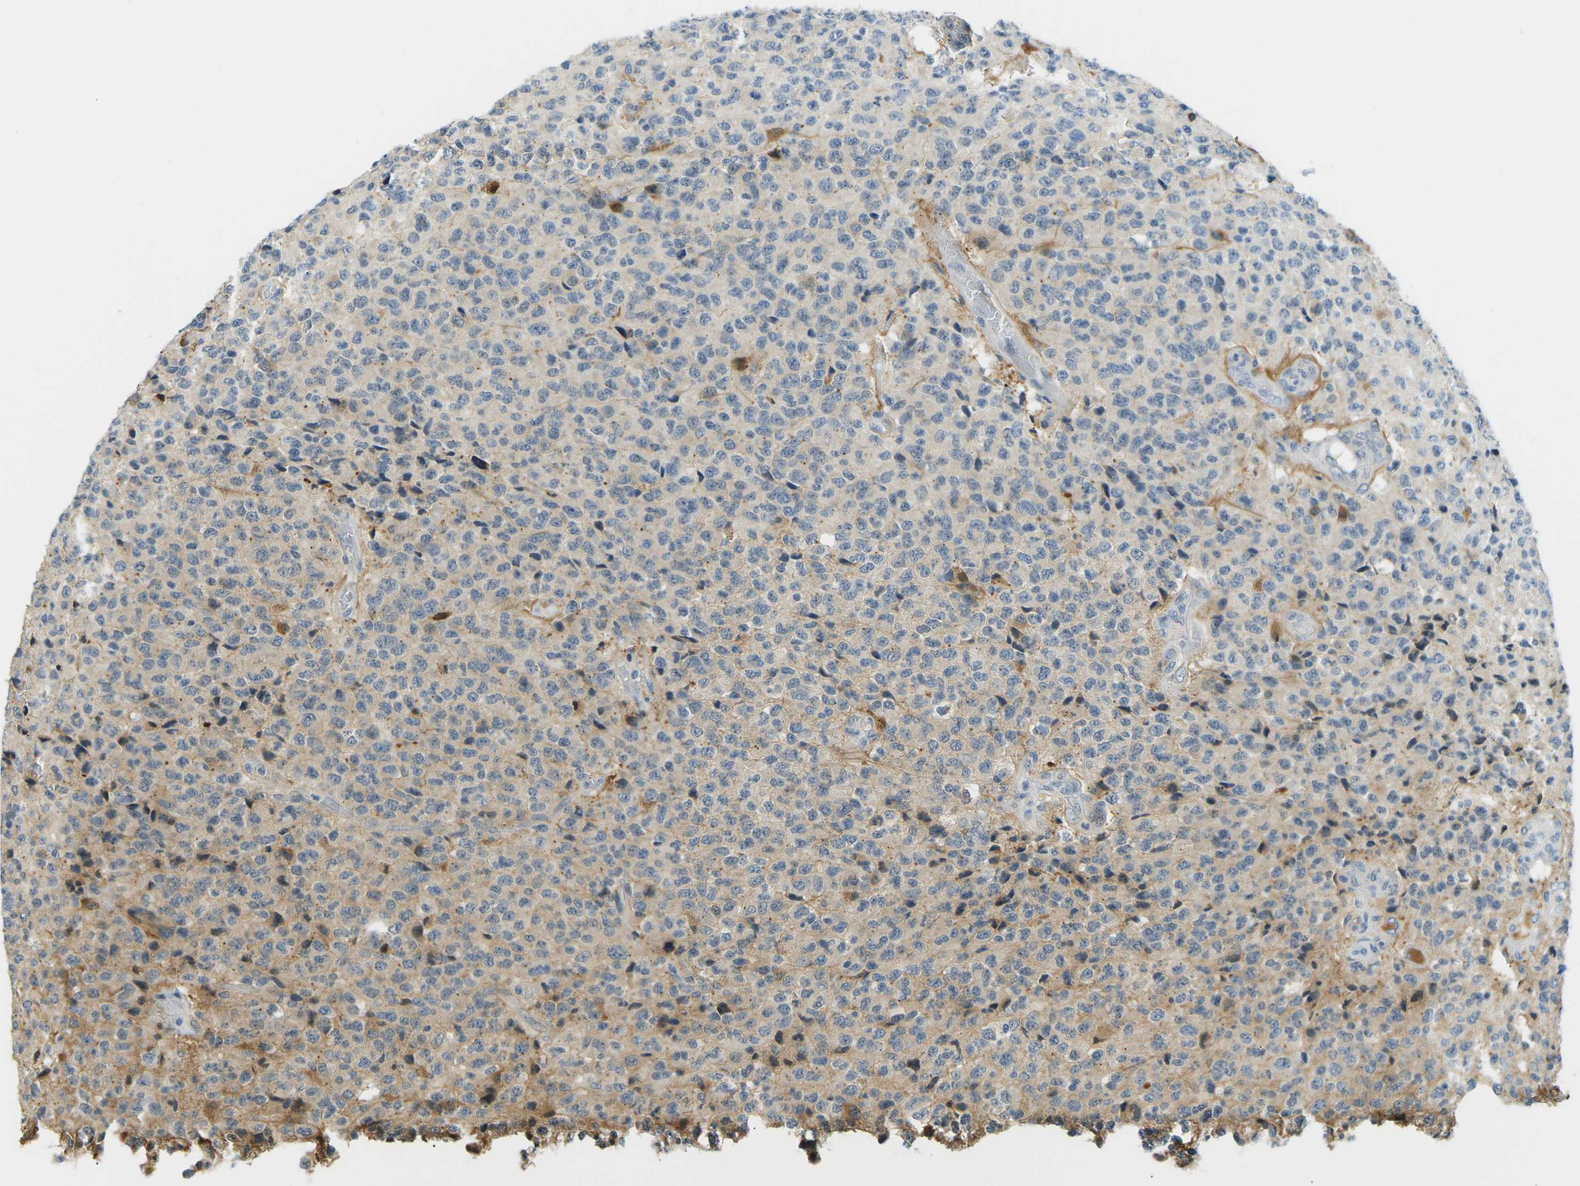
{"staining": {"intensity": "moderate", "quantity": "25%-75%", "location": "cytoplasmic/membranous"}, "tissue": "glioma", "cell_type": "Tumor cells", "image_type": "cancer", "snomed": [{"axis": "morphology", "description": "Glioma, malignant, High grade"}, {"axis": "topography", "description": "pancreas cauda"}], "caption": "Protein expression analysis of human malignant glioma (high-grade) reveals moderate cytoplasmic/membranous positivity in about 25%-75% of tumor cells.", "gene": "PSAT1", "patient": {"sex": "male", "age": 60}}